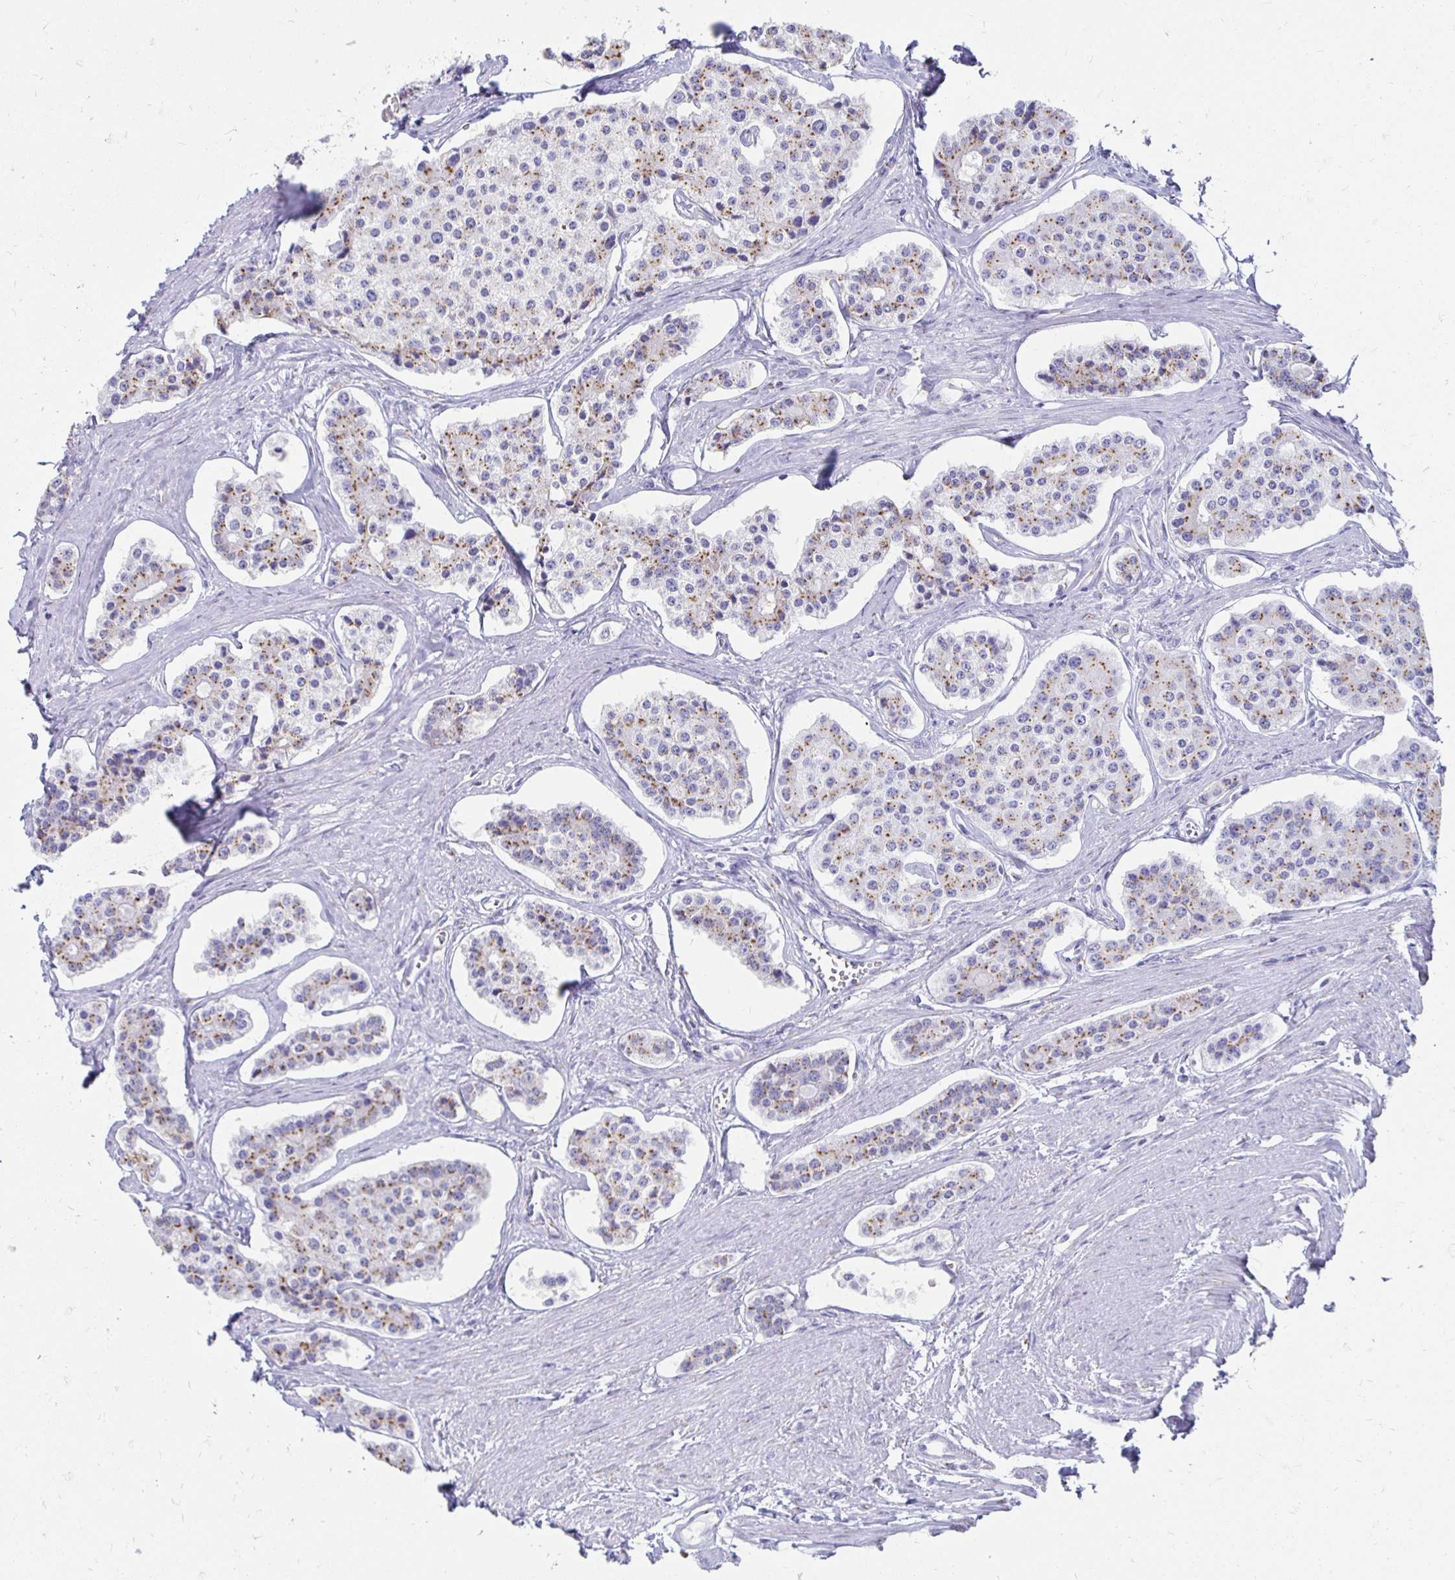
{"staining": {"intensity": "moderate", "quantity": "25%-75%", "location": "cytoplasmic/membranous"}, "tissue": "carcinoid", "cell_type": "Tumor cells", "image_type": "cancer", "snomed": [{"axis": "morphology", "description": "Carcinoid, malignant, NOS"}, {"axis": "topography", "description": "Small intestine"}], "caption": "Immunohistochemistry (IHC) (DAB (3,3'-diaminobenzidine)) staining of carcinoid shows moderate cytoplasmic/membranous protein positivity in about 25%-75% of tumor cells.", "gene": "PAGE4", "patient": {"sex": "female", "age": 65}}